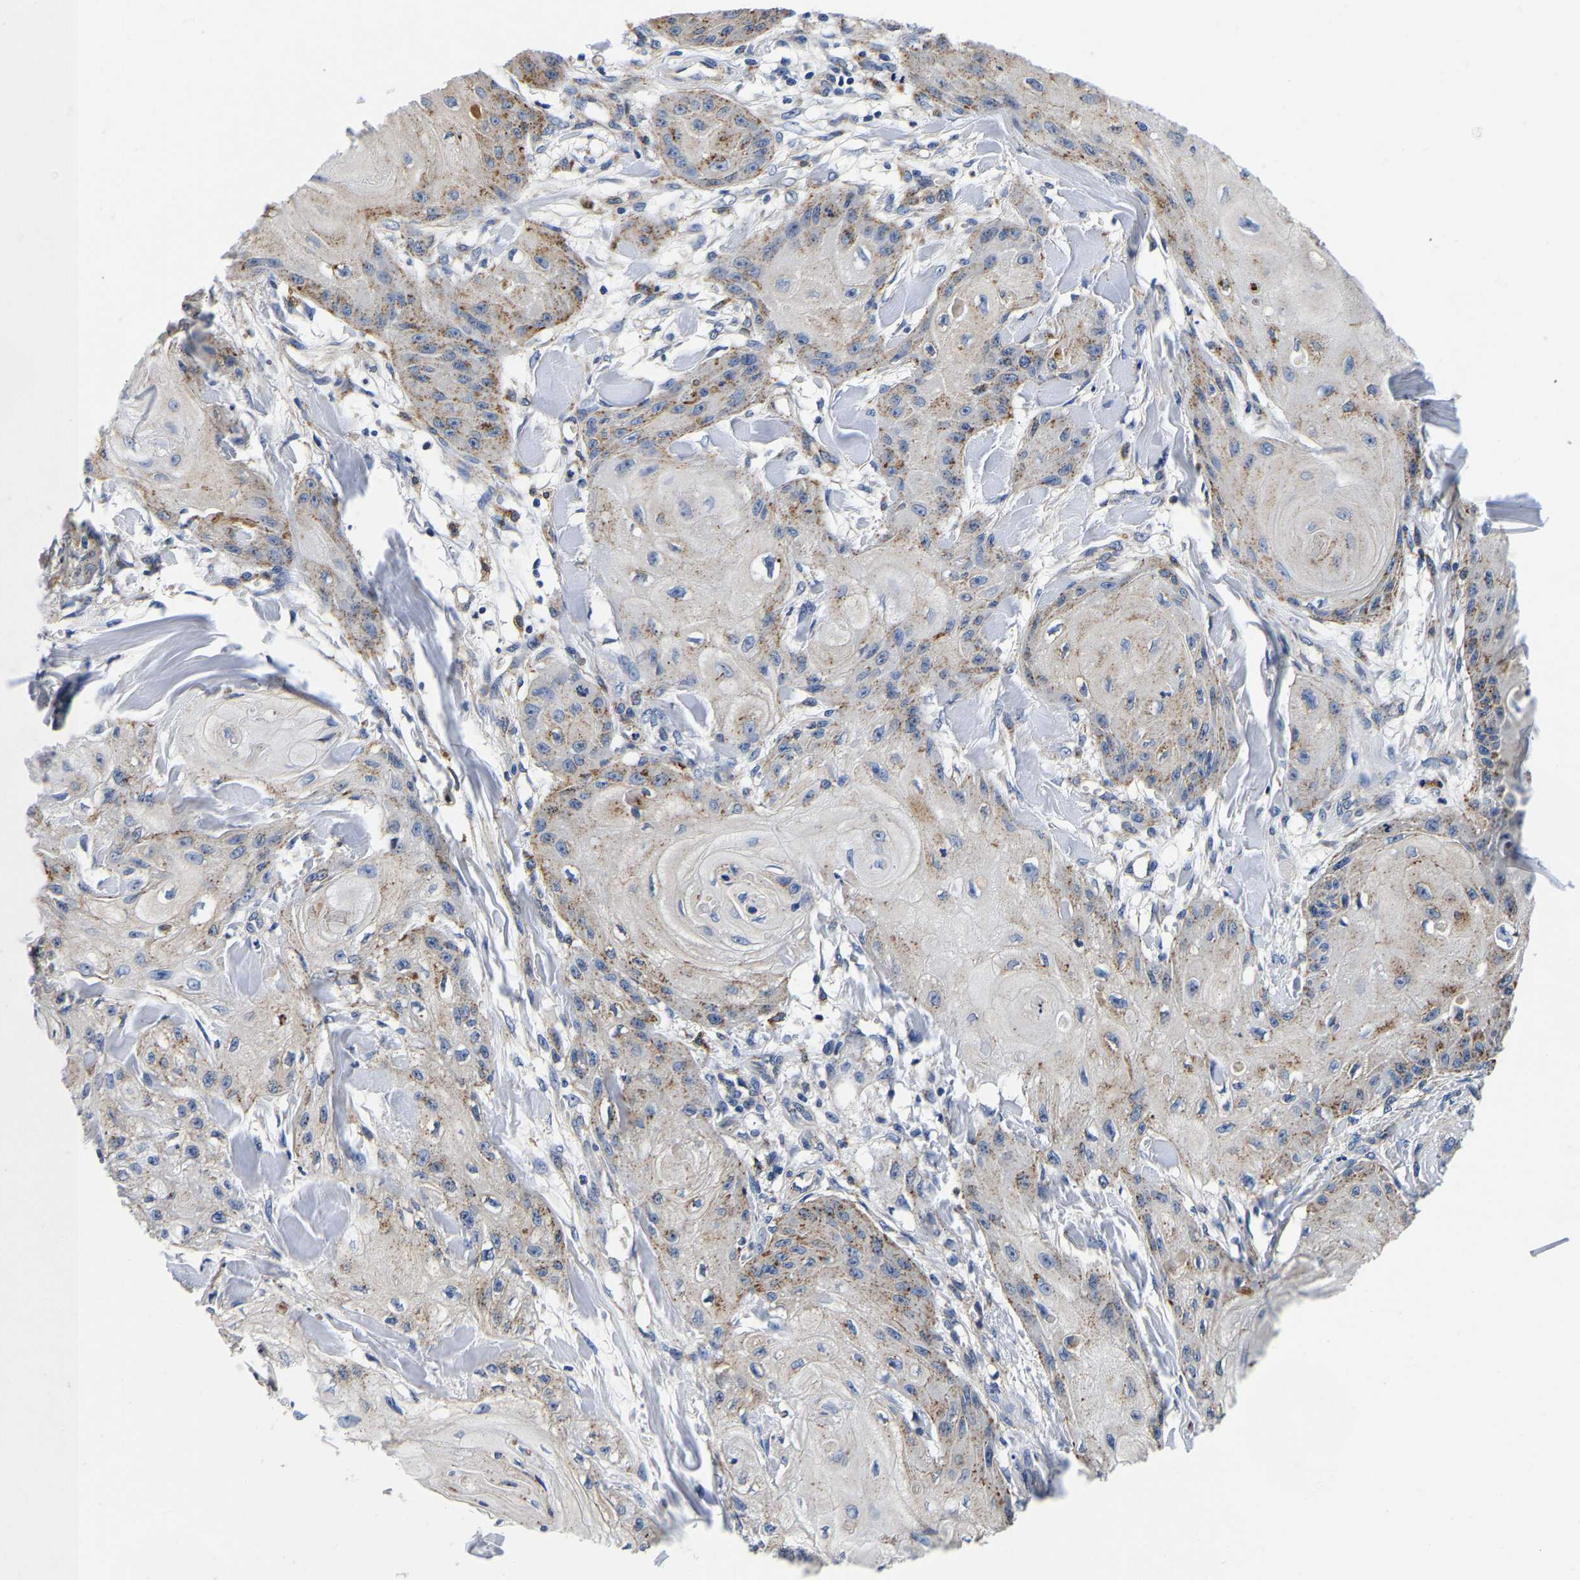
{"staining": {"intensity": "moderate", "quantity": "25%-75%", "location": "cytoplasmic/membranous"}, "tissue": "skin cancer", "cell_type": "Tumor cells", "image_type": "cancer", "snomed": [{"axis": "morphology", "description": "Squamous cell carcinoma, NOS"}, {"axis": "topography", "description": "Skin"}], "caption": "Approximately 25%-75% of tumor cells in squamous cell carcinoma (skin) exhibit moderate cytoplasmic/membranous protein staining as visualized by brown immunohistochemical staining.", "gene": "GRN", "patient": {"sex": "male", "age": 74}}